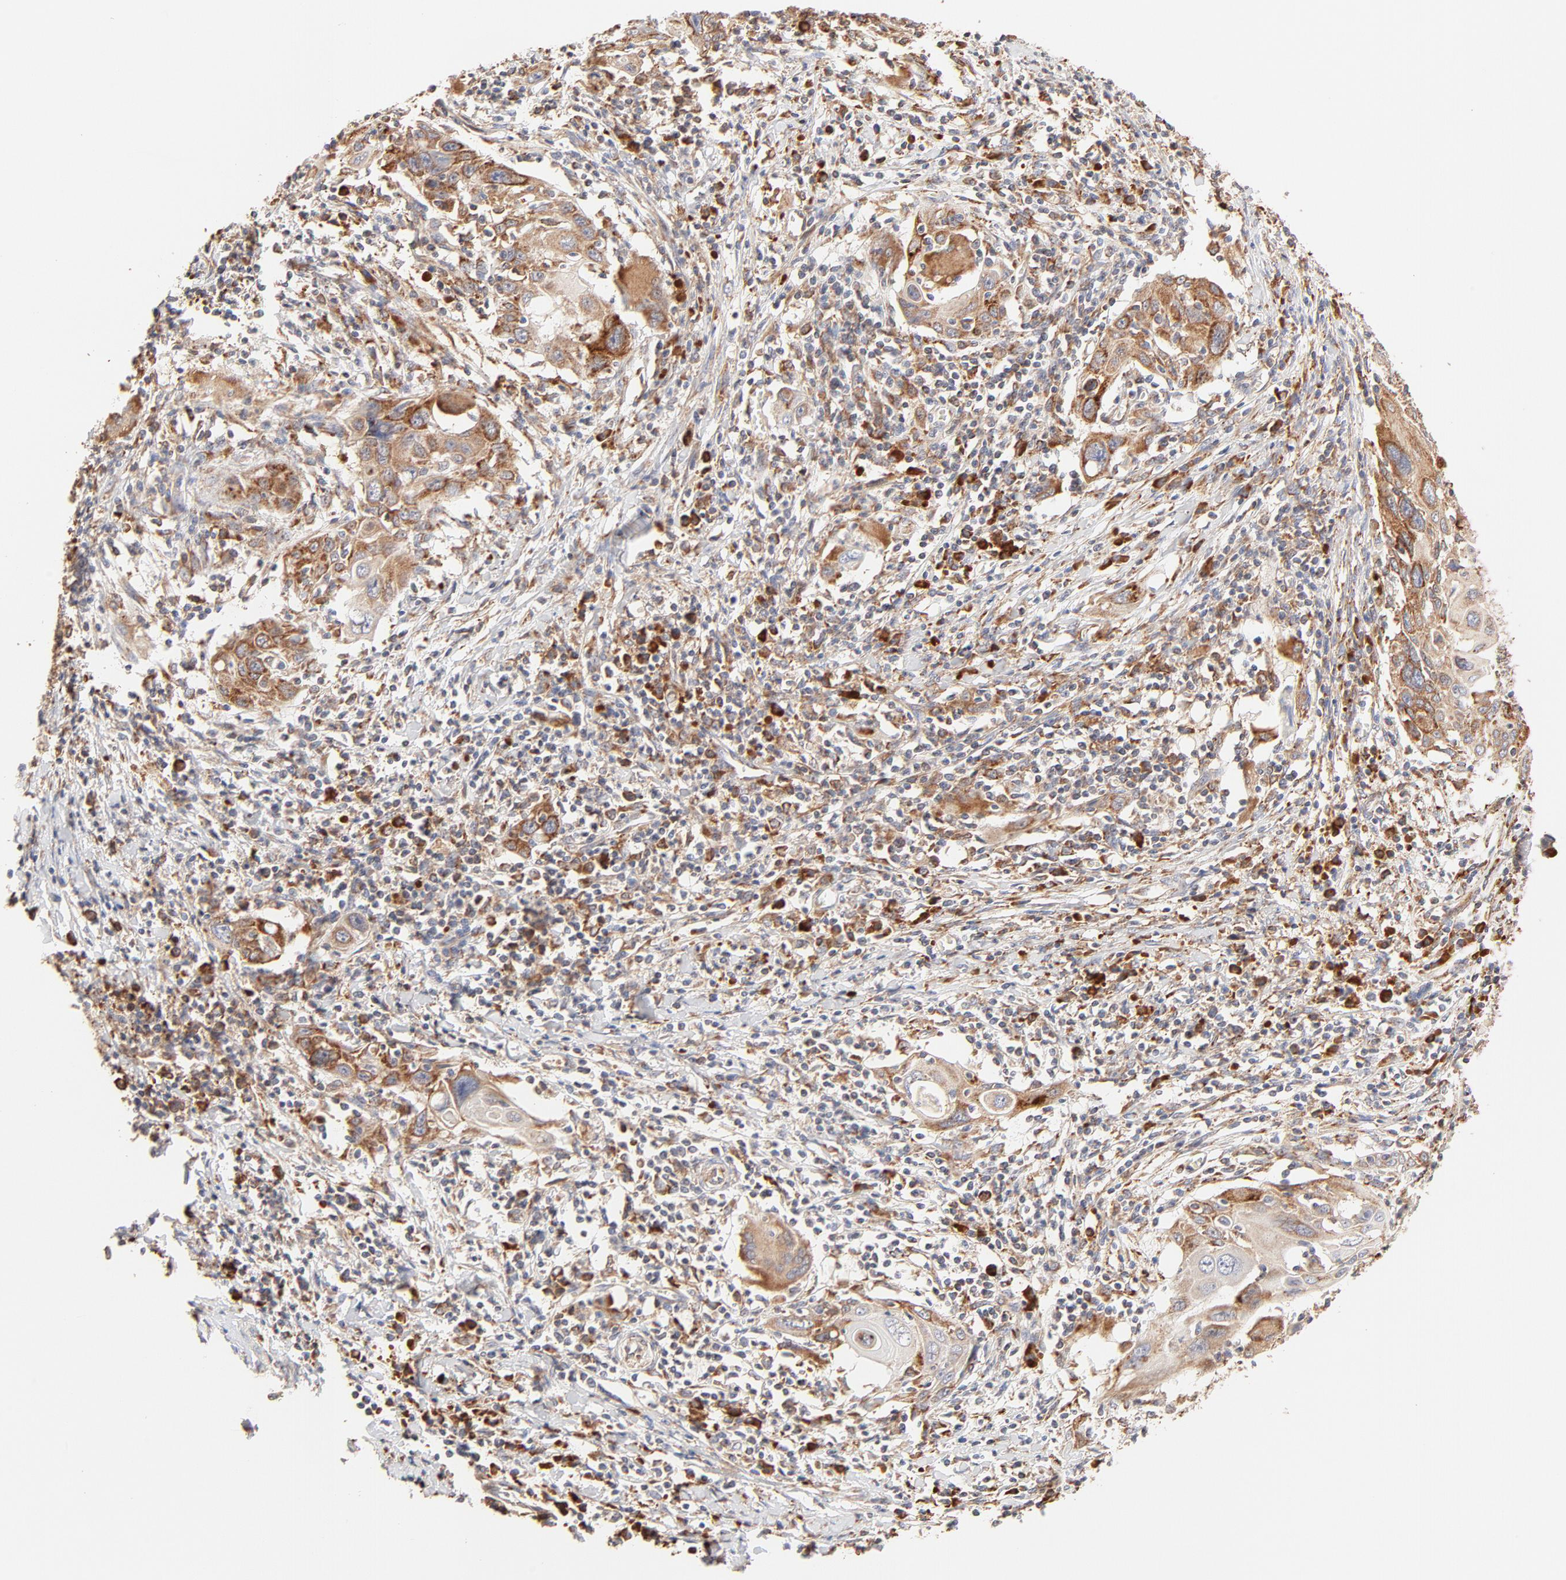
{"staining": {"intensity": "moderate", "quantity": ">75%", "location": "cytoplasmic/membranous"}, "tissue": "cervical cancer", "cell_type": "Tumor cells", "image_type": "cancer", "snomed": [{"axis": "morphology", "description": "Squamous cell carcinoma, NOS"}, {"axis": "topography", "description": "Cervix"}], "caption": "Cervical cancer stained with DAB (3,3'-diaminobenzidine) IHC exhibits medium levels of moderate cytoplasmic/membranous positivity in approximately >75% of tumor cells. (brown staining indicates protein expression, while blue staining denotes nuclei).", "gene": "PARP12", "patient": {"sex": "female", "age": 54}}